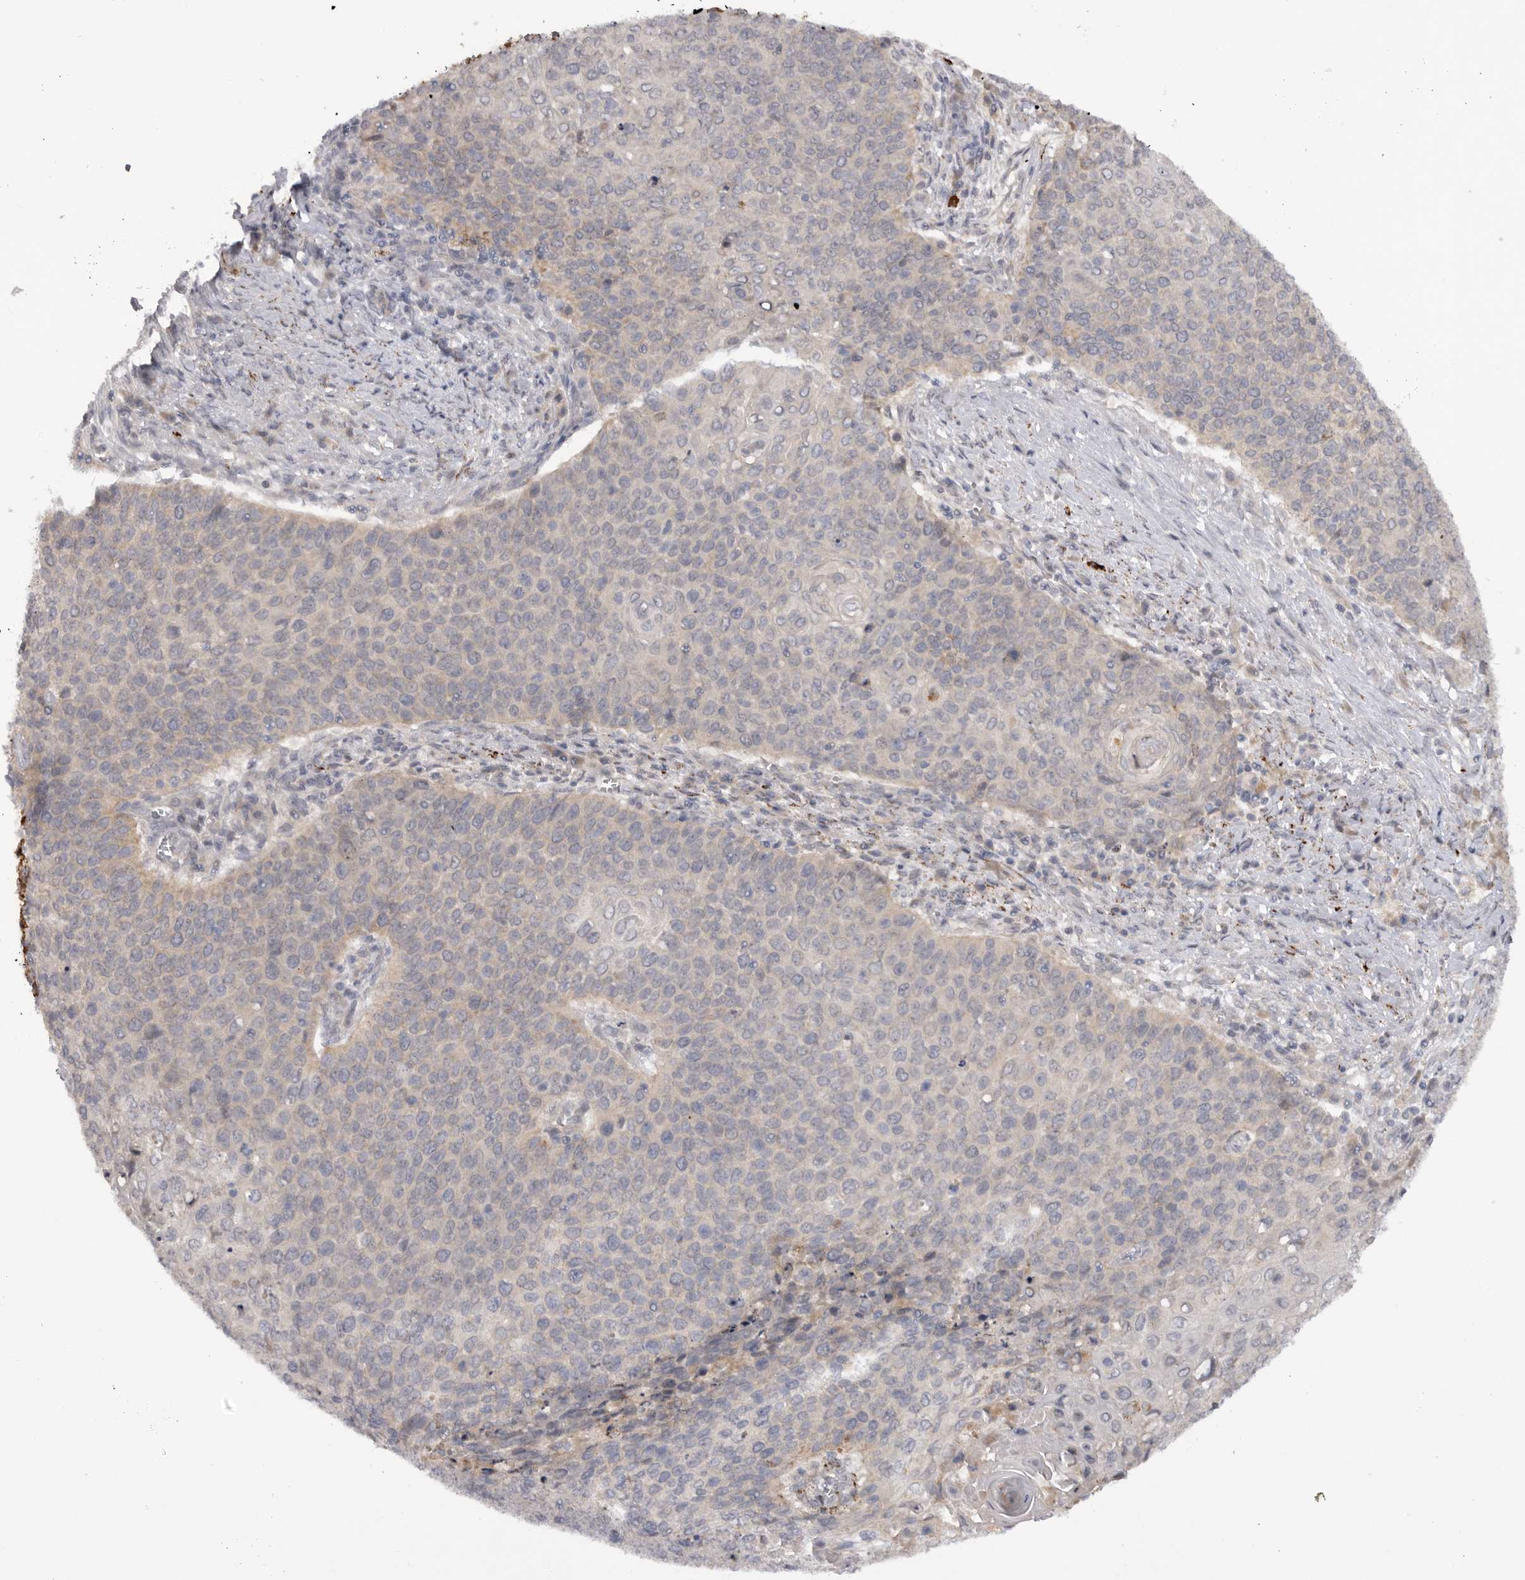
{"staining": {"intensity": "negative", "quantity": "none", "location": "none"}, "tissue": "cervical cancer", "cell_type": "Tumor cells", "image_type": "cancer", "snomed": [{"axis": "morphology", "description": "Squamous cell carcinoma, NOS"}, {"axis": "topography", "description": "Cervix"}], "caption": "Immunohistochemistry of cervical cancer demonstrates no expression in tumor cells.", "gene": "DHDDS", "patient": {"sex": "female", "age": 39}}